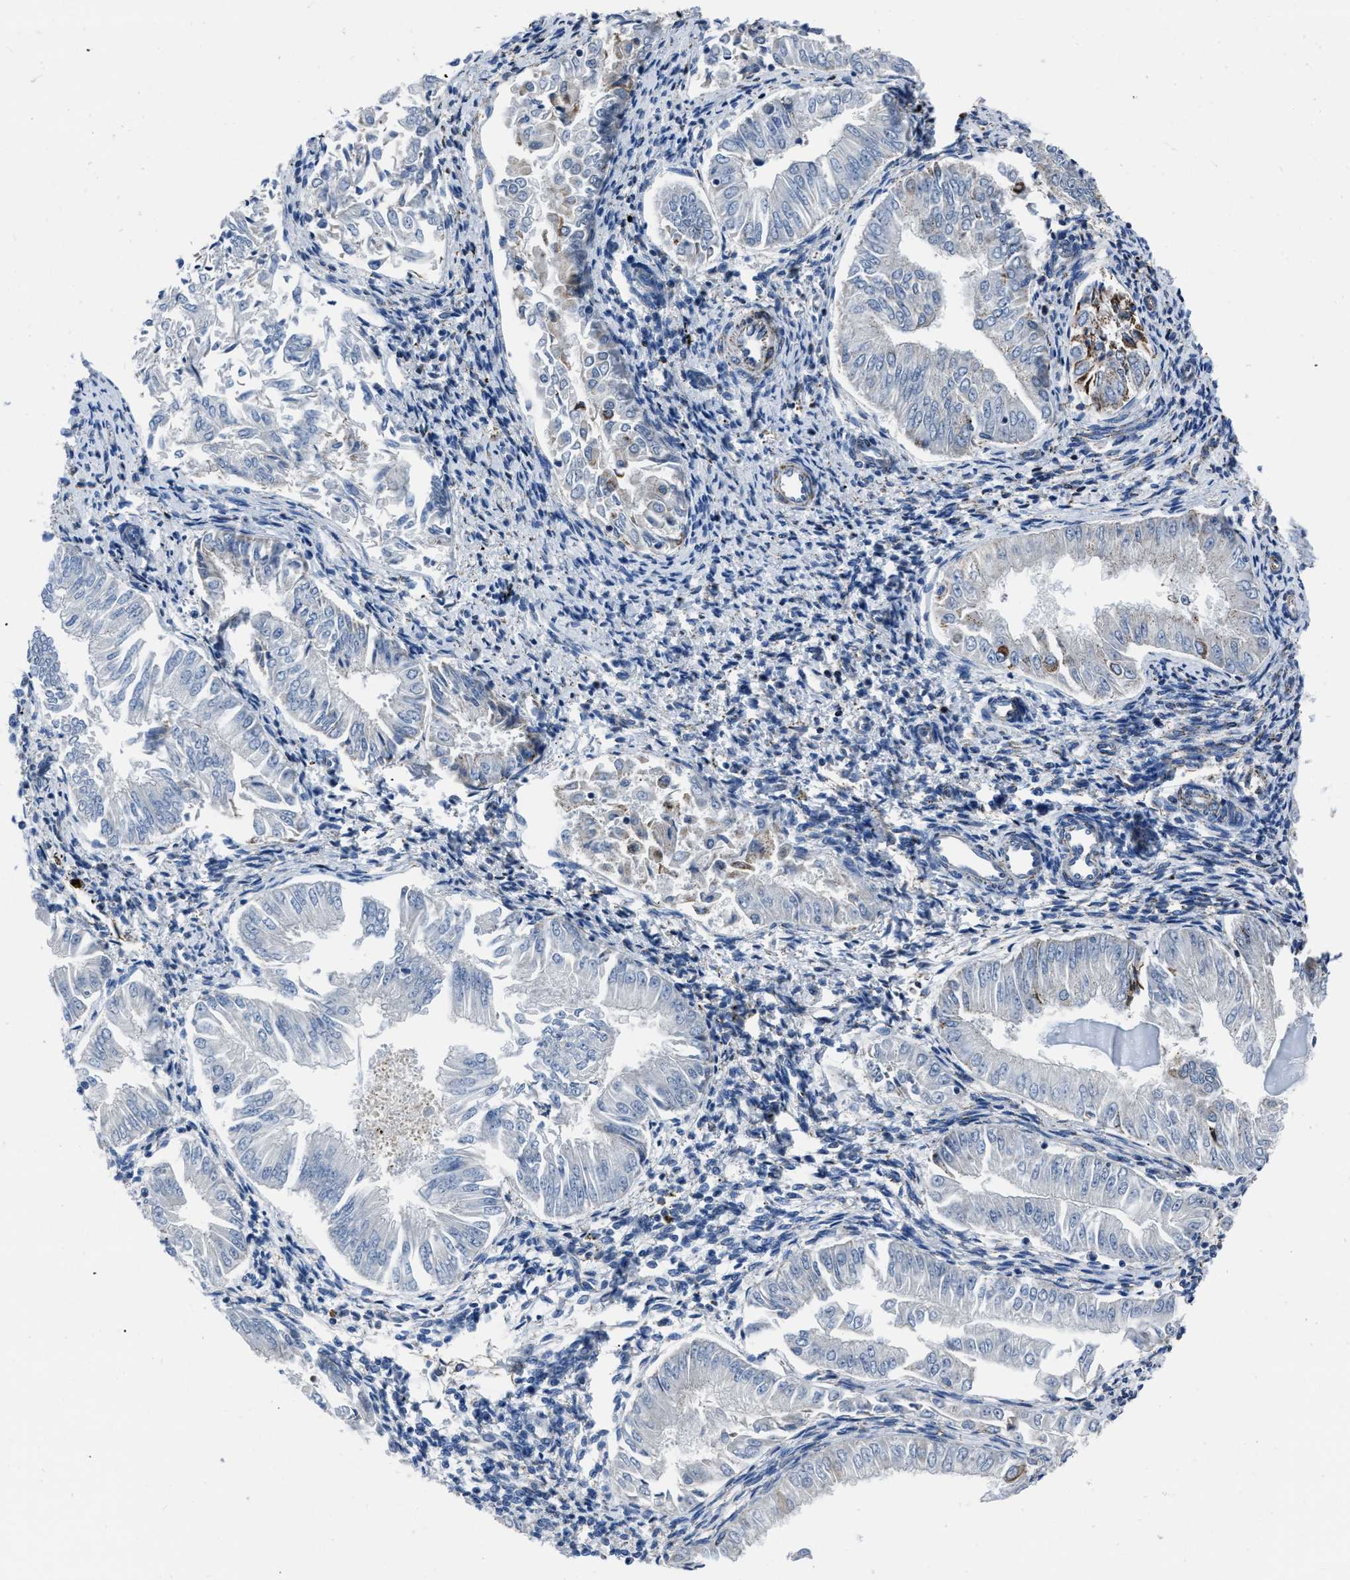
{"staining": {"intensity": "negative", "quantity": "none", "location": "none"}, "tissue": "endometrial cancer", "cell_type": "Tumor cells", "image_type": "cancer", "snomed": [{"axis": "morphology", "description": "Adenocarcinoma, NOS"}, {"axis": "topography", "description": "Endometrium"}], "caption": "Immunohistochemistry (IHC) image of neoplastic tissue: endometrial adenocarcinoma stained with DAB (3,3'-diaminobenzidine) reveals no significant protein staining in tumor cells.", "gene": "NSD3", "patient": {"sex": "female", "age": 53}}